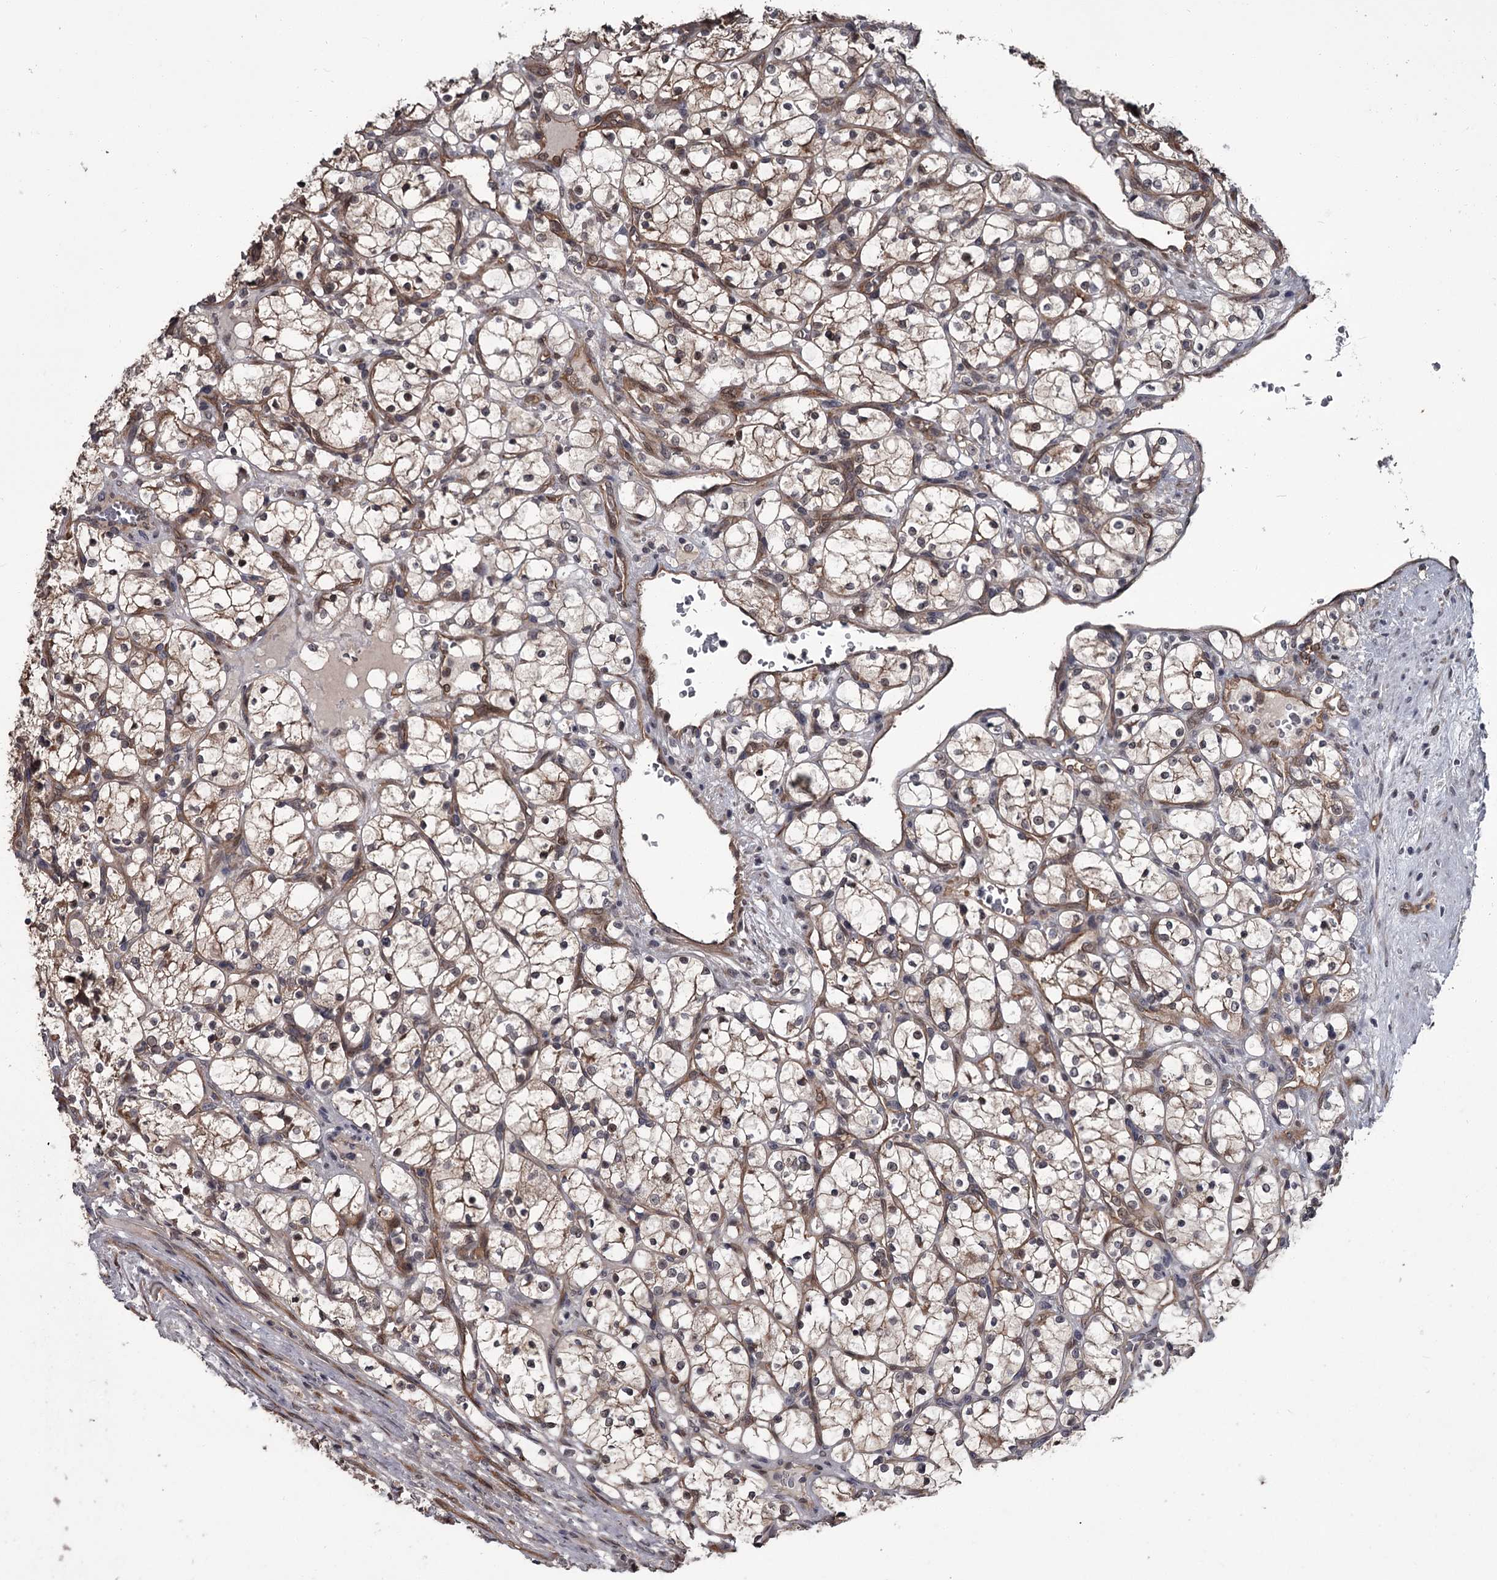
{"staining": {"intensity": "weak", "quantity": "<25%", "location": "cytoplasmic/membranous"}, "tissue": "renal cancer", "cell_type": "Tumor cells", "image_type": "cancer", "snomed": [{"axis": "morphology", "description": "Adenocarcinoma, NOS"}, {"axis": "topography", "description": "Kidney"}], "caption": "High magnification brightfield microscopy of renal adenocarcinoma stained with DAB (brown) and counterstained with hematoxylin (blue): tumor cells show no significant positivity.", "gene": "CDC42EP2", "patient": {"sex": "female", "age": 69}}